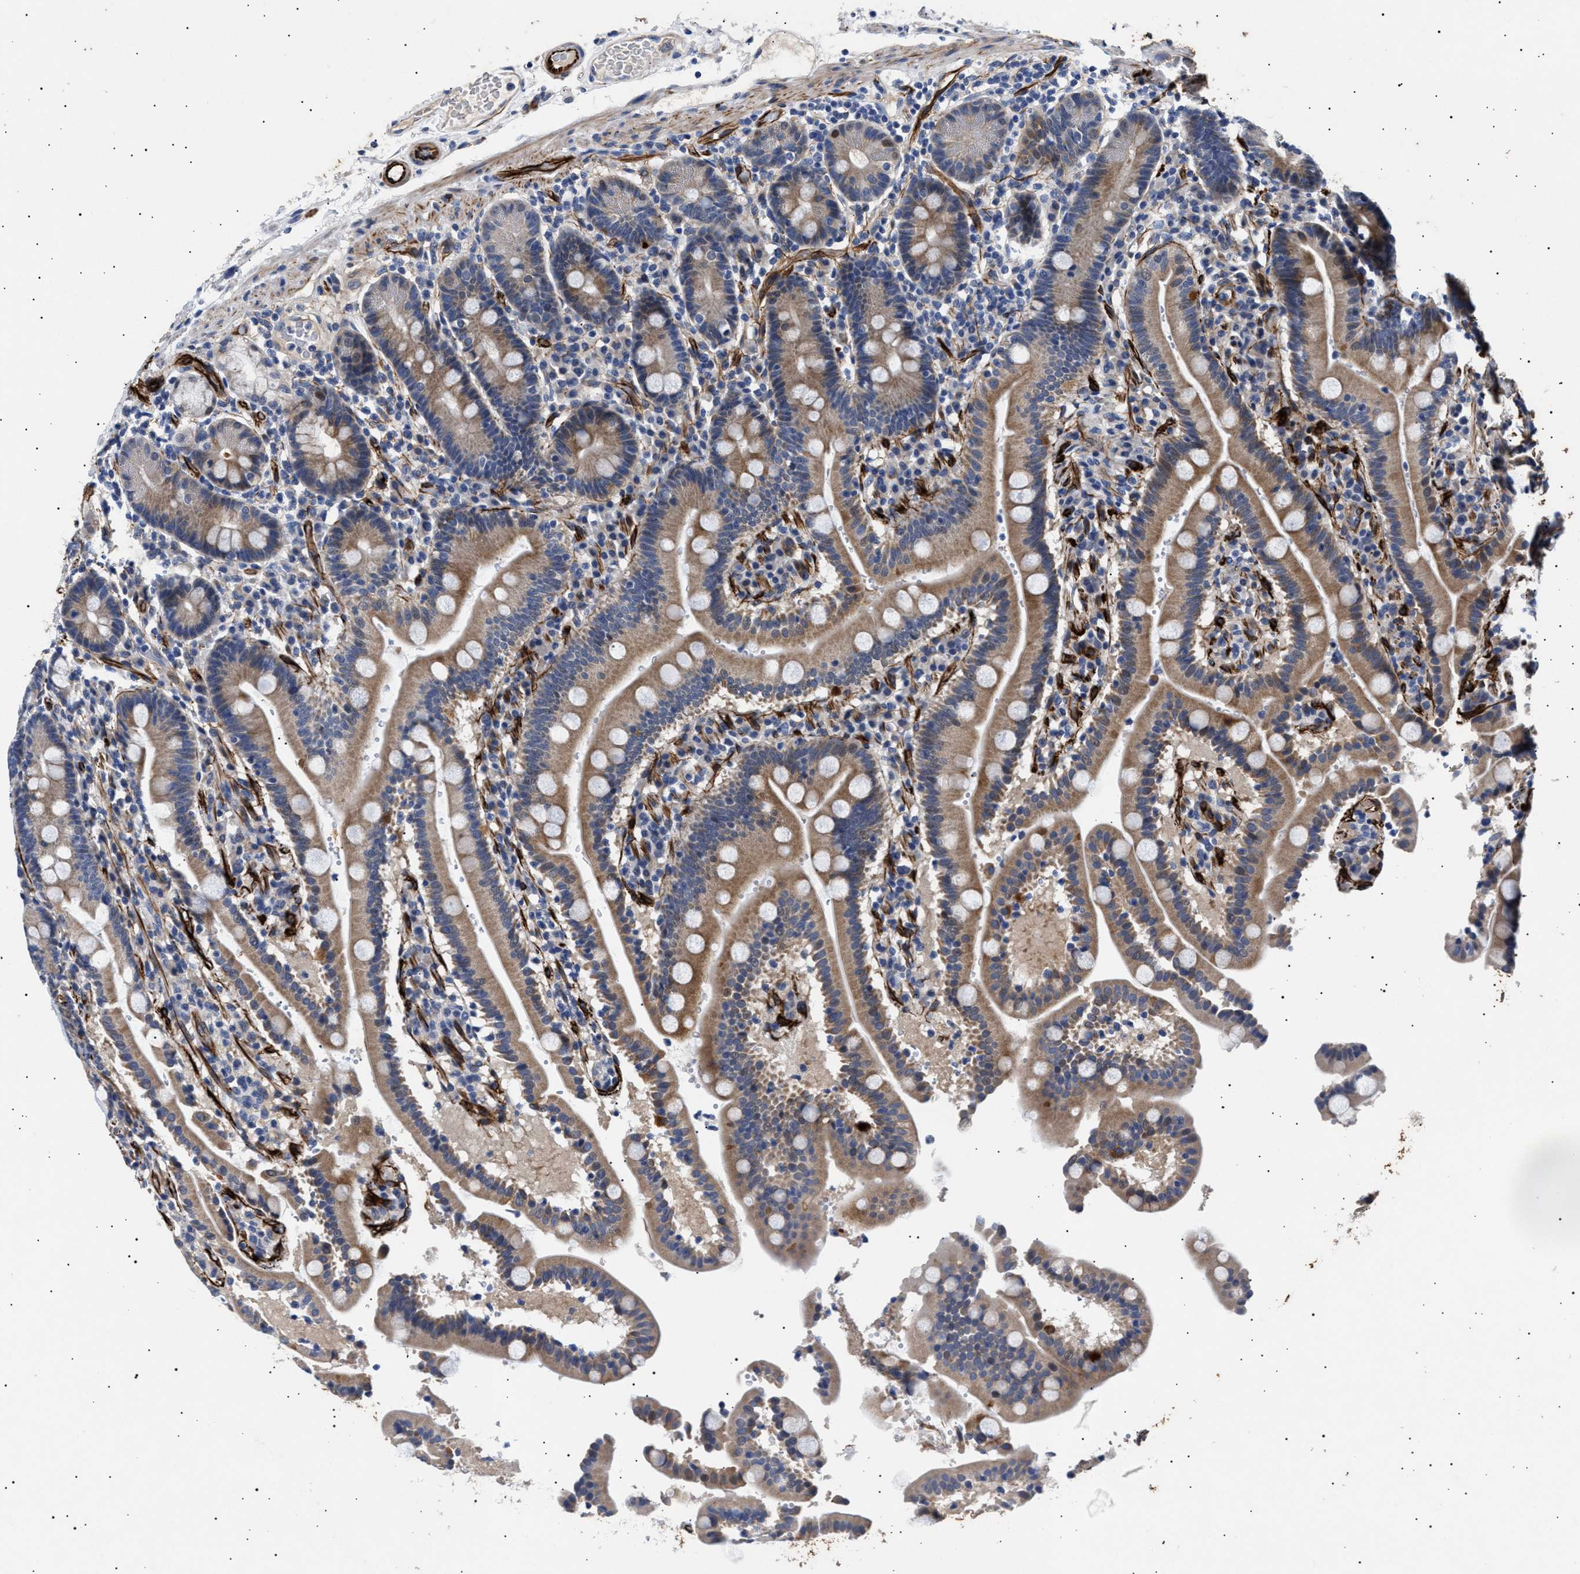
{"staining": {"intensity": "moderate", "quantity": ">75%", "location": "cytoplasmic/membranous"}, "tissue": "duodenum", "cell_type": "Glandular cells", "image_type": "normal", "snomed": [{"axis": "morphology", "description": "Normal tissue, NOS"}, {"axis": "topography", "description": "Small intestine, NOS"}], "caption": "Immunohistochemistry (IHC) (DAB (3,3'-diaminobenzidine)) staining of unremarkable duodenum exhibits moderate cytoplasmic/membranous protein staining in approximately >75% of glandular cells.", "gene": "OLFML2A", "patient": {"sex": "female", "age": 71}}